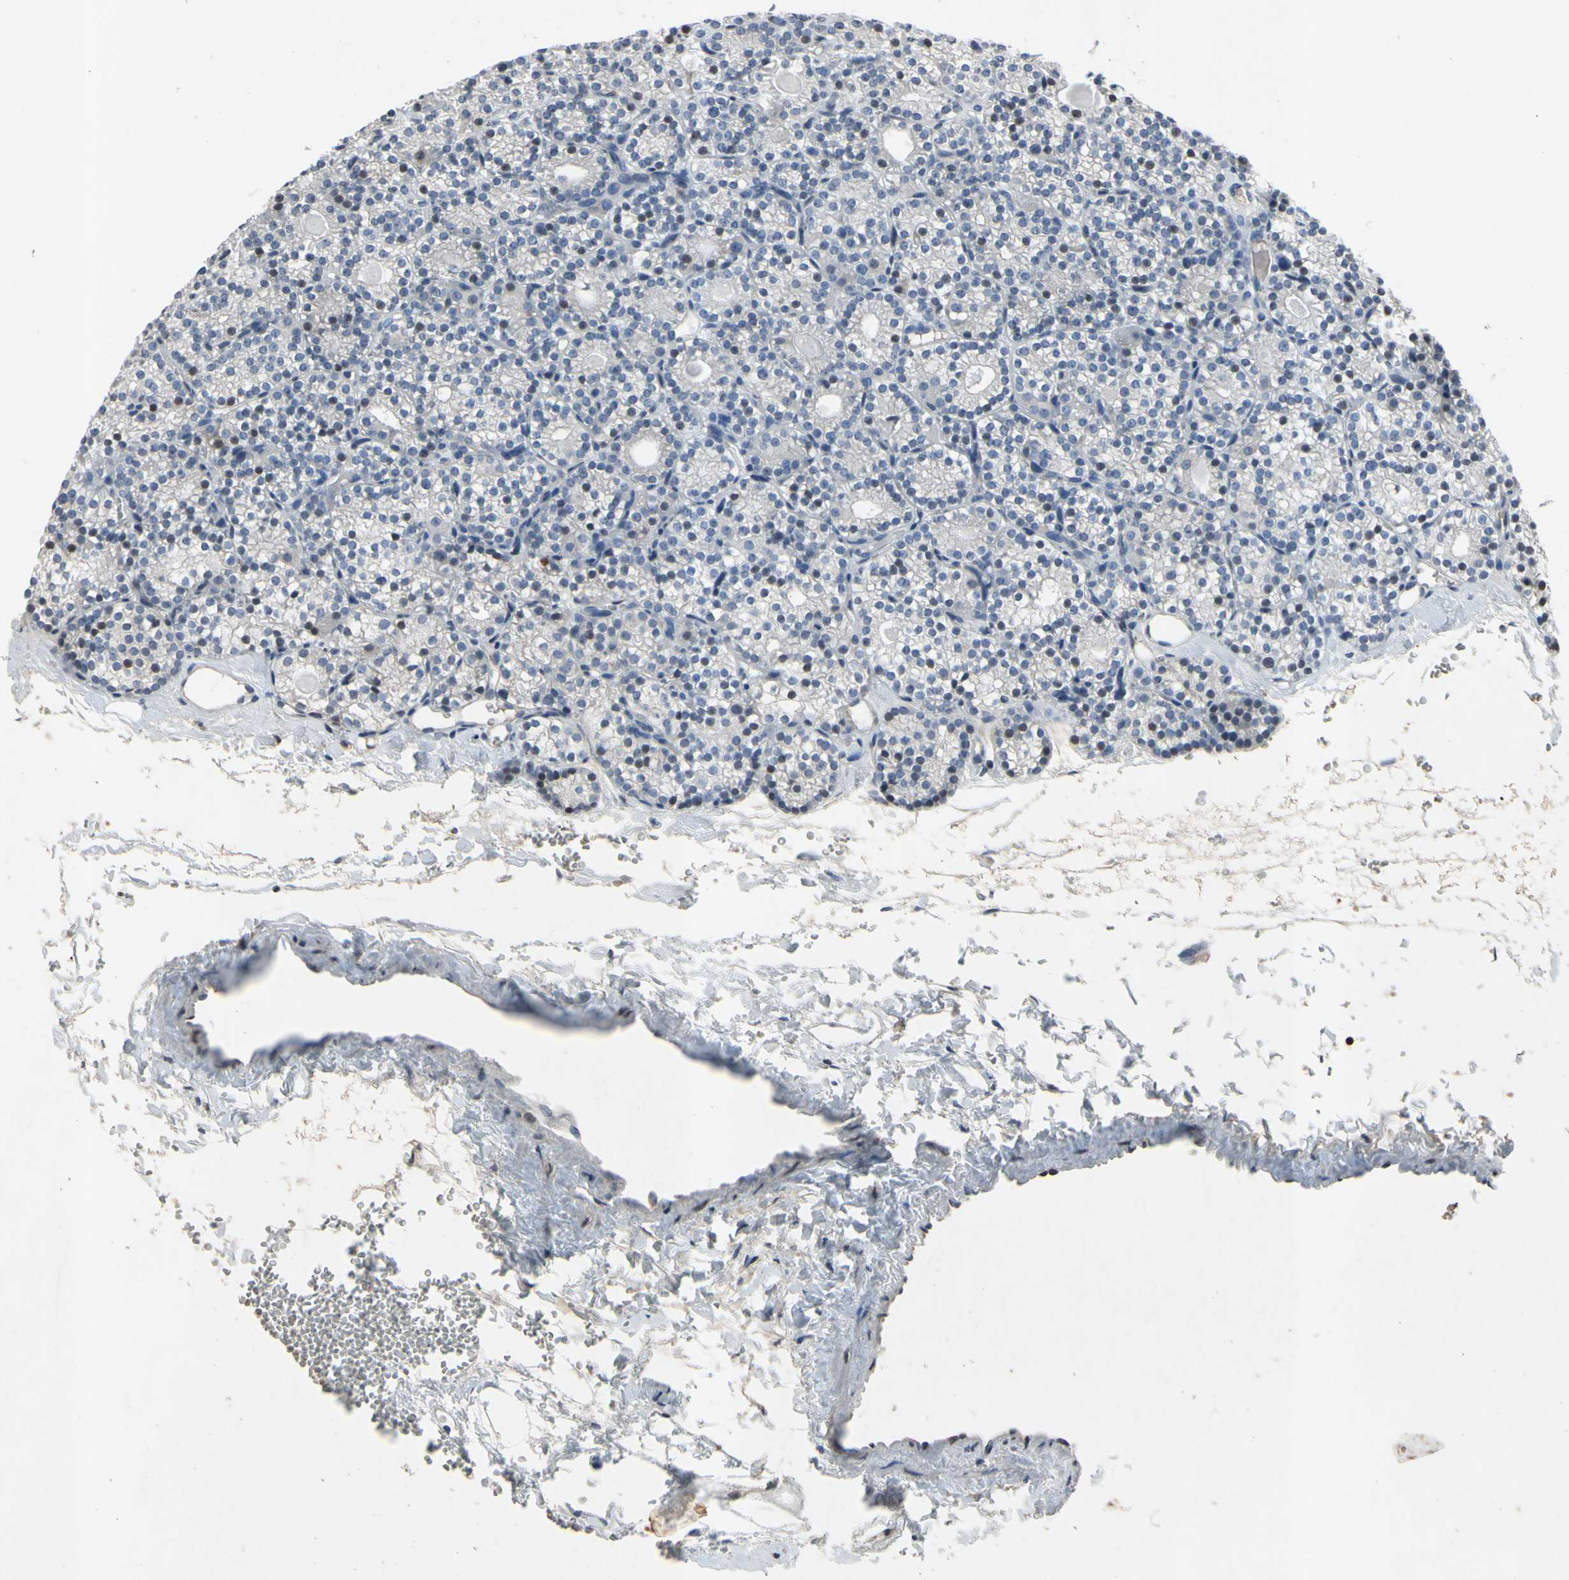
{"staining": {"intensity": "negative", "quantity": "none", "location": "none"}, "tissue": "parathyroid gland", "cell_type": "Glandular cells", "image_type": "normal", "snomed": [{"axis": "morphology", "description": "Normal tissue, NOS"}, {"axis": "topography", "description": "Parathyroid gland"}], "caption": "Immunohistochemical staining of normal parathyroid gland displays no significant staining in glandular cells.", "gene": "ARG1", "patient": {"sex": "female", "age": 64}}